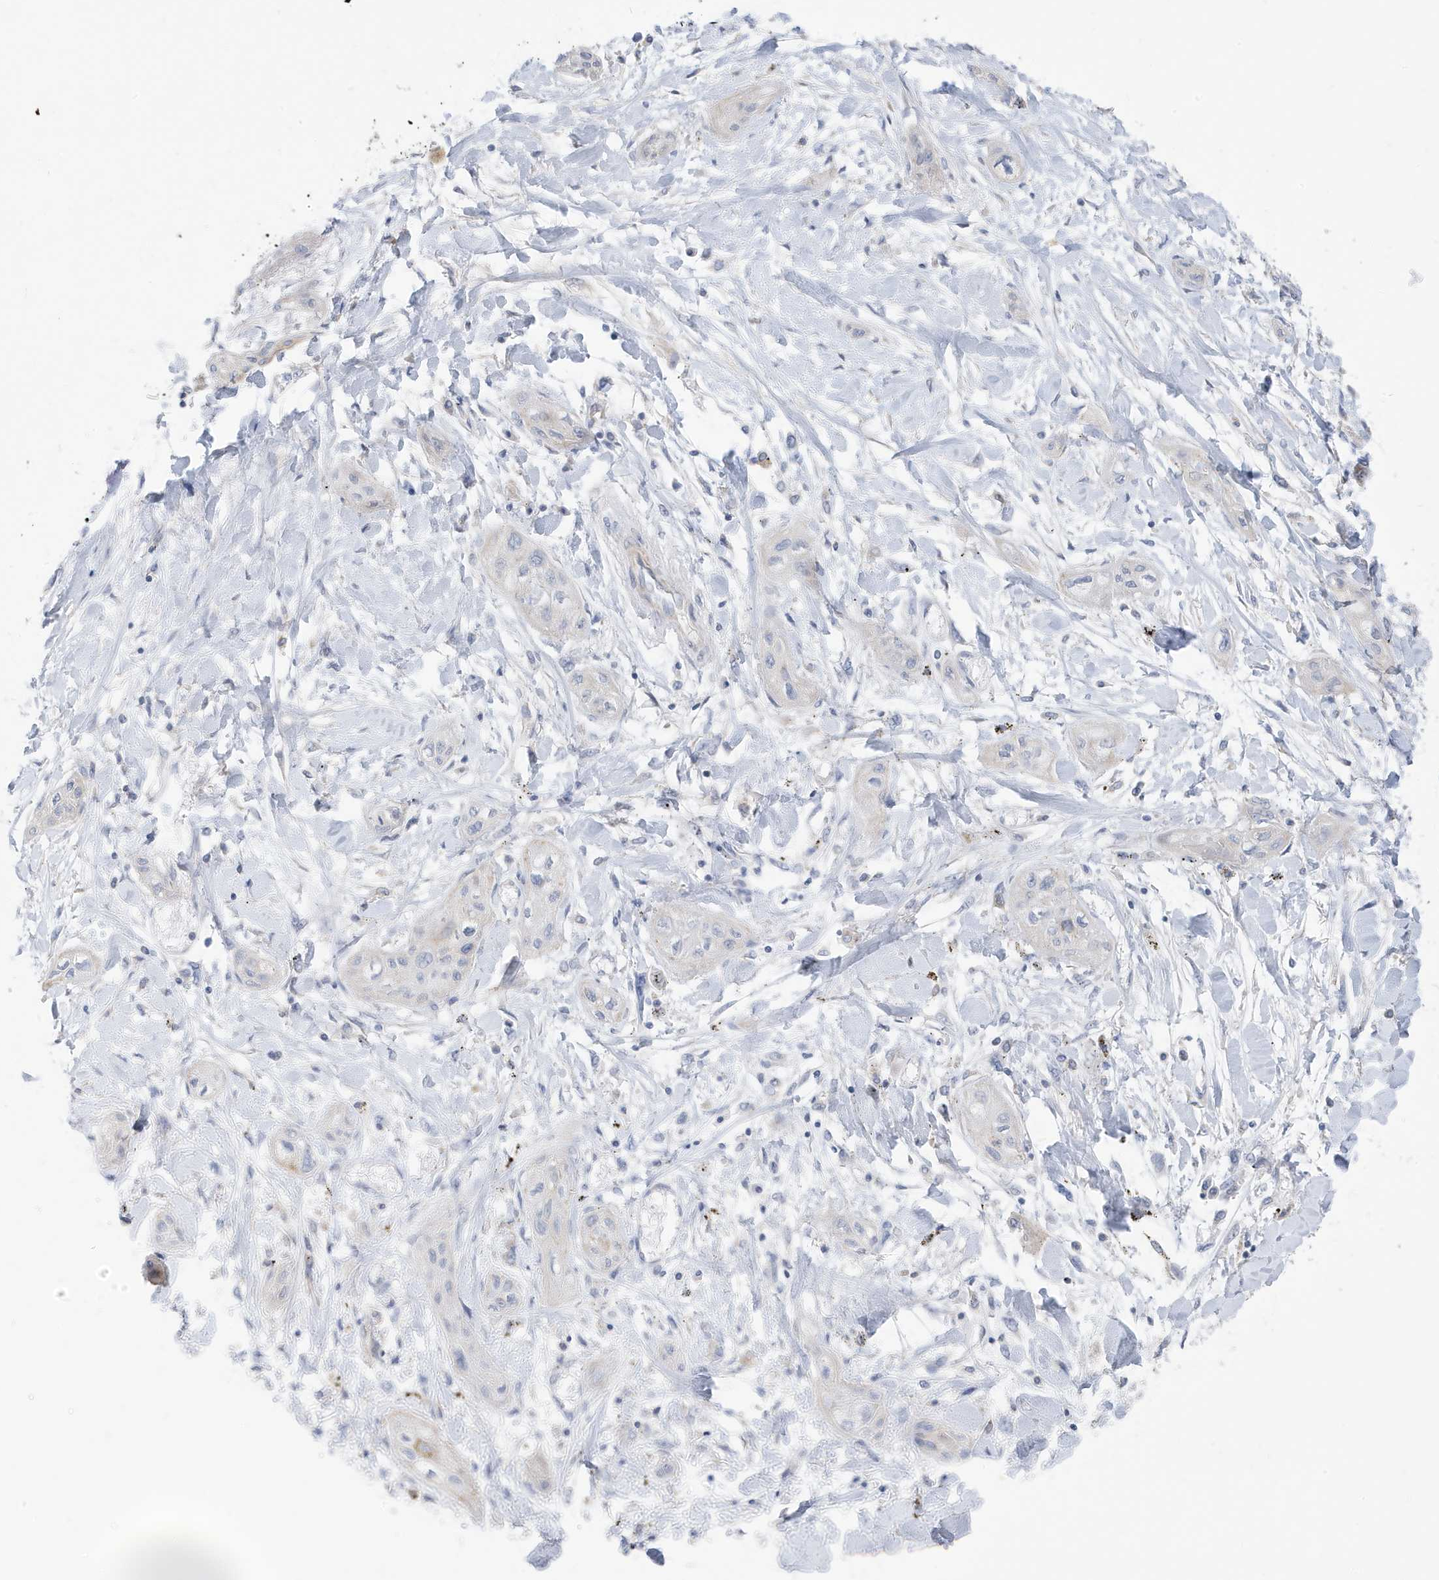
{"staining": {"intensity": "negative", "quantity": "none", "location": "none"}, "tissue": "lung cancer", "cell_type": "Tumor cells", "image_type": "cancer", "snomed": [{"axis": "morphology", "description": "Squamous cell carcinoma, NOS"}, {"axis": "topography", "description": "Lung"}], "caption": "The immunohistochemistry (IHC) micrograph has no significant positivity in tumor cells of lung cancer tissue. (DAB immunohistochemistry visualized using brightfield microscopy, high magnification).", "gene": "ATP13A5", "patient": {"sex": "female", "age": 47}}